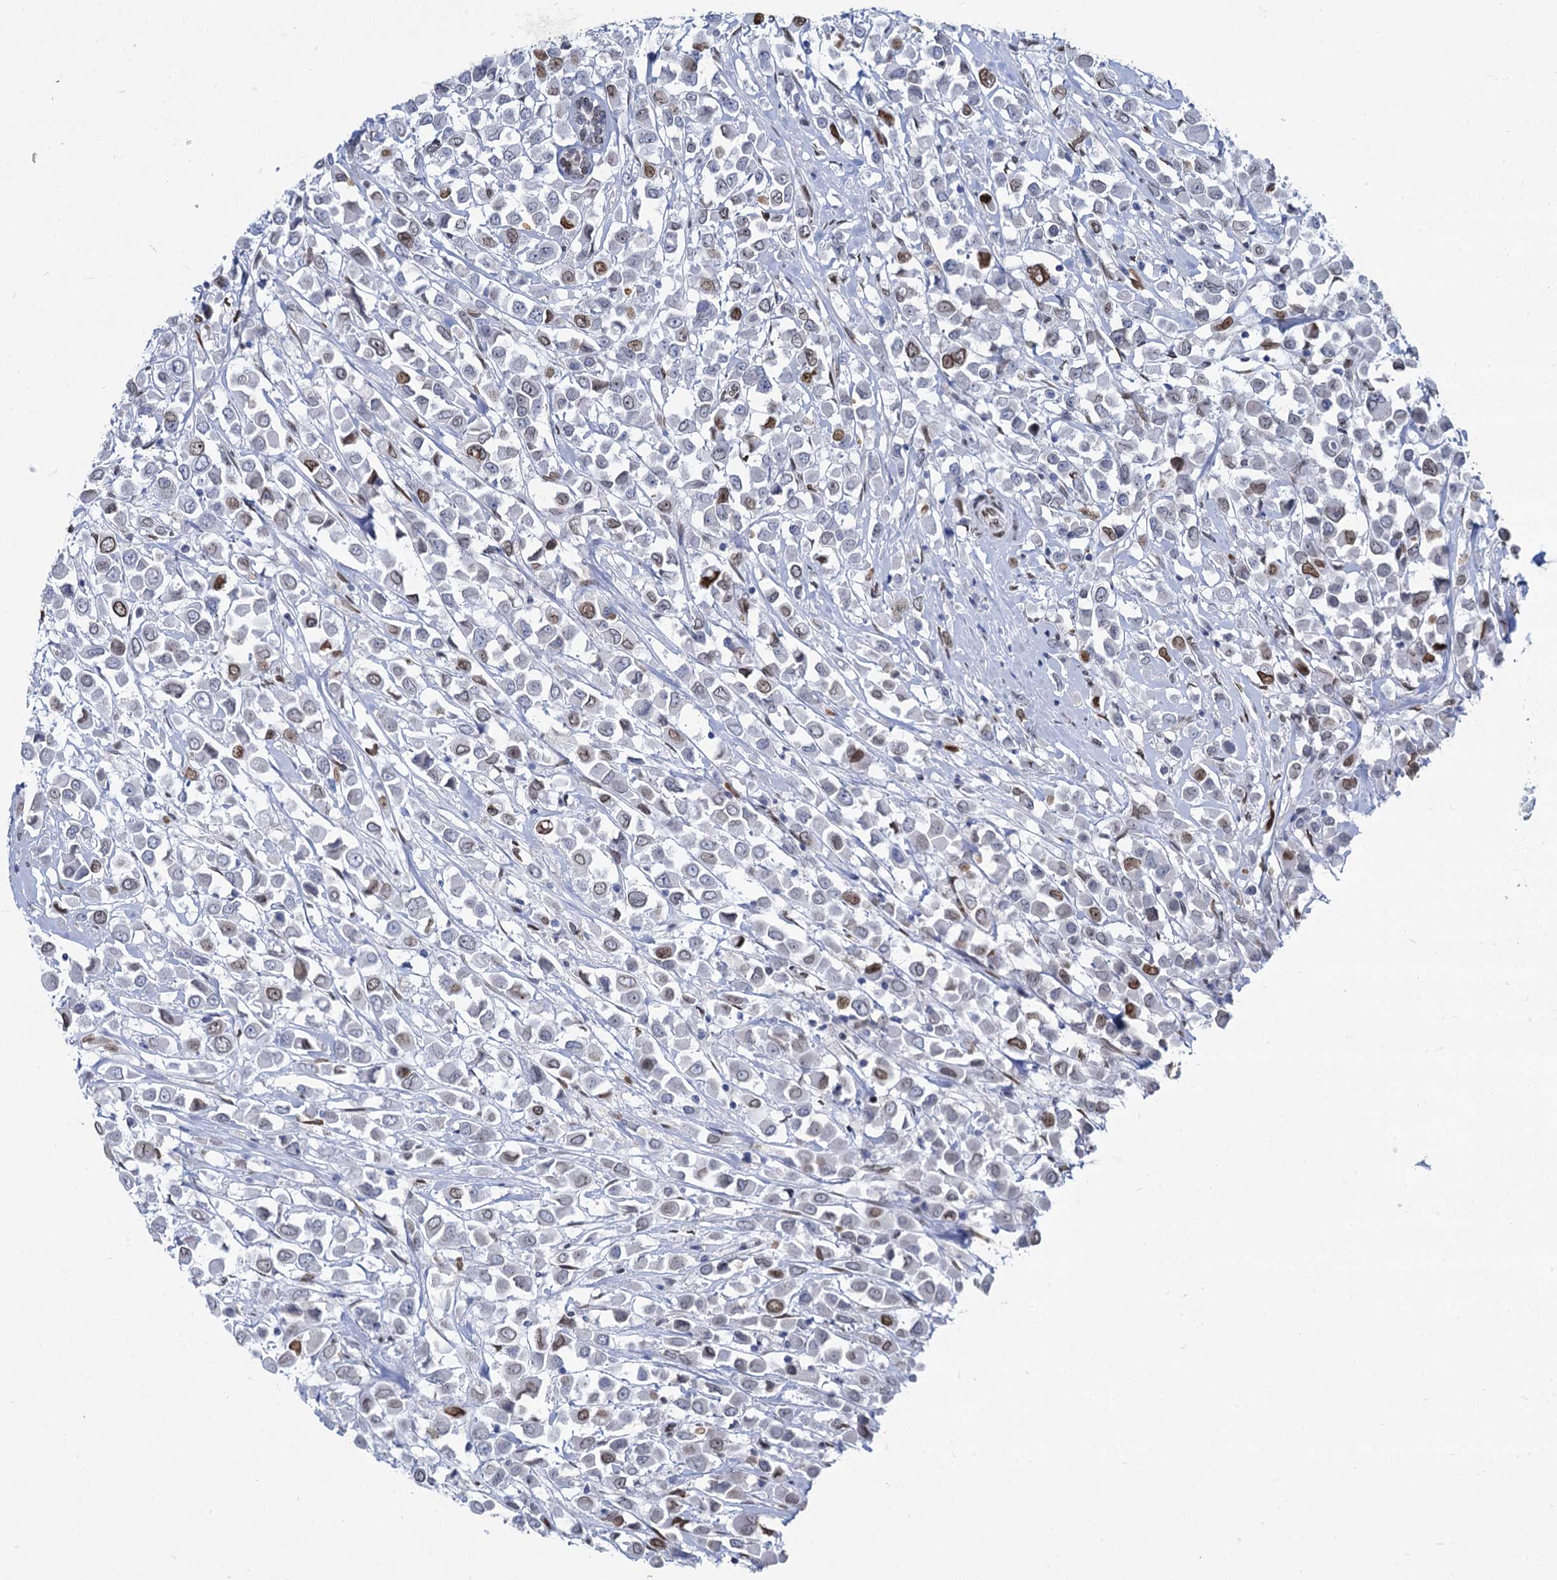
{"staining": {"intensity": "weak", "quantity": "25%-75%", "location": "cytoplasmic/membranous,nuclear"}, "tissue": "breast cancer", "cell_type": "Tumor cells", "image_type": "cancer", "snomed": [{"axis": "morphology", "description": "Duct carcinoma"}, {"axis": "topography", "description": "Breast"}], "caption": "The image demonstrates staining of breast cancer, revealing weak cytoplasmic/membranous and nuclear protein positivity (brown color) within tumor cells. The protein is shown in brown color, while the nuclei are stained blue.", "gene": "PRSS35", "patient": {"sex": "female", "age": 61}}